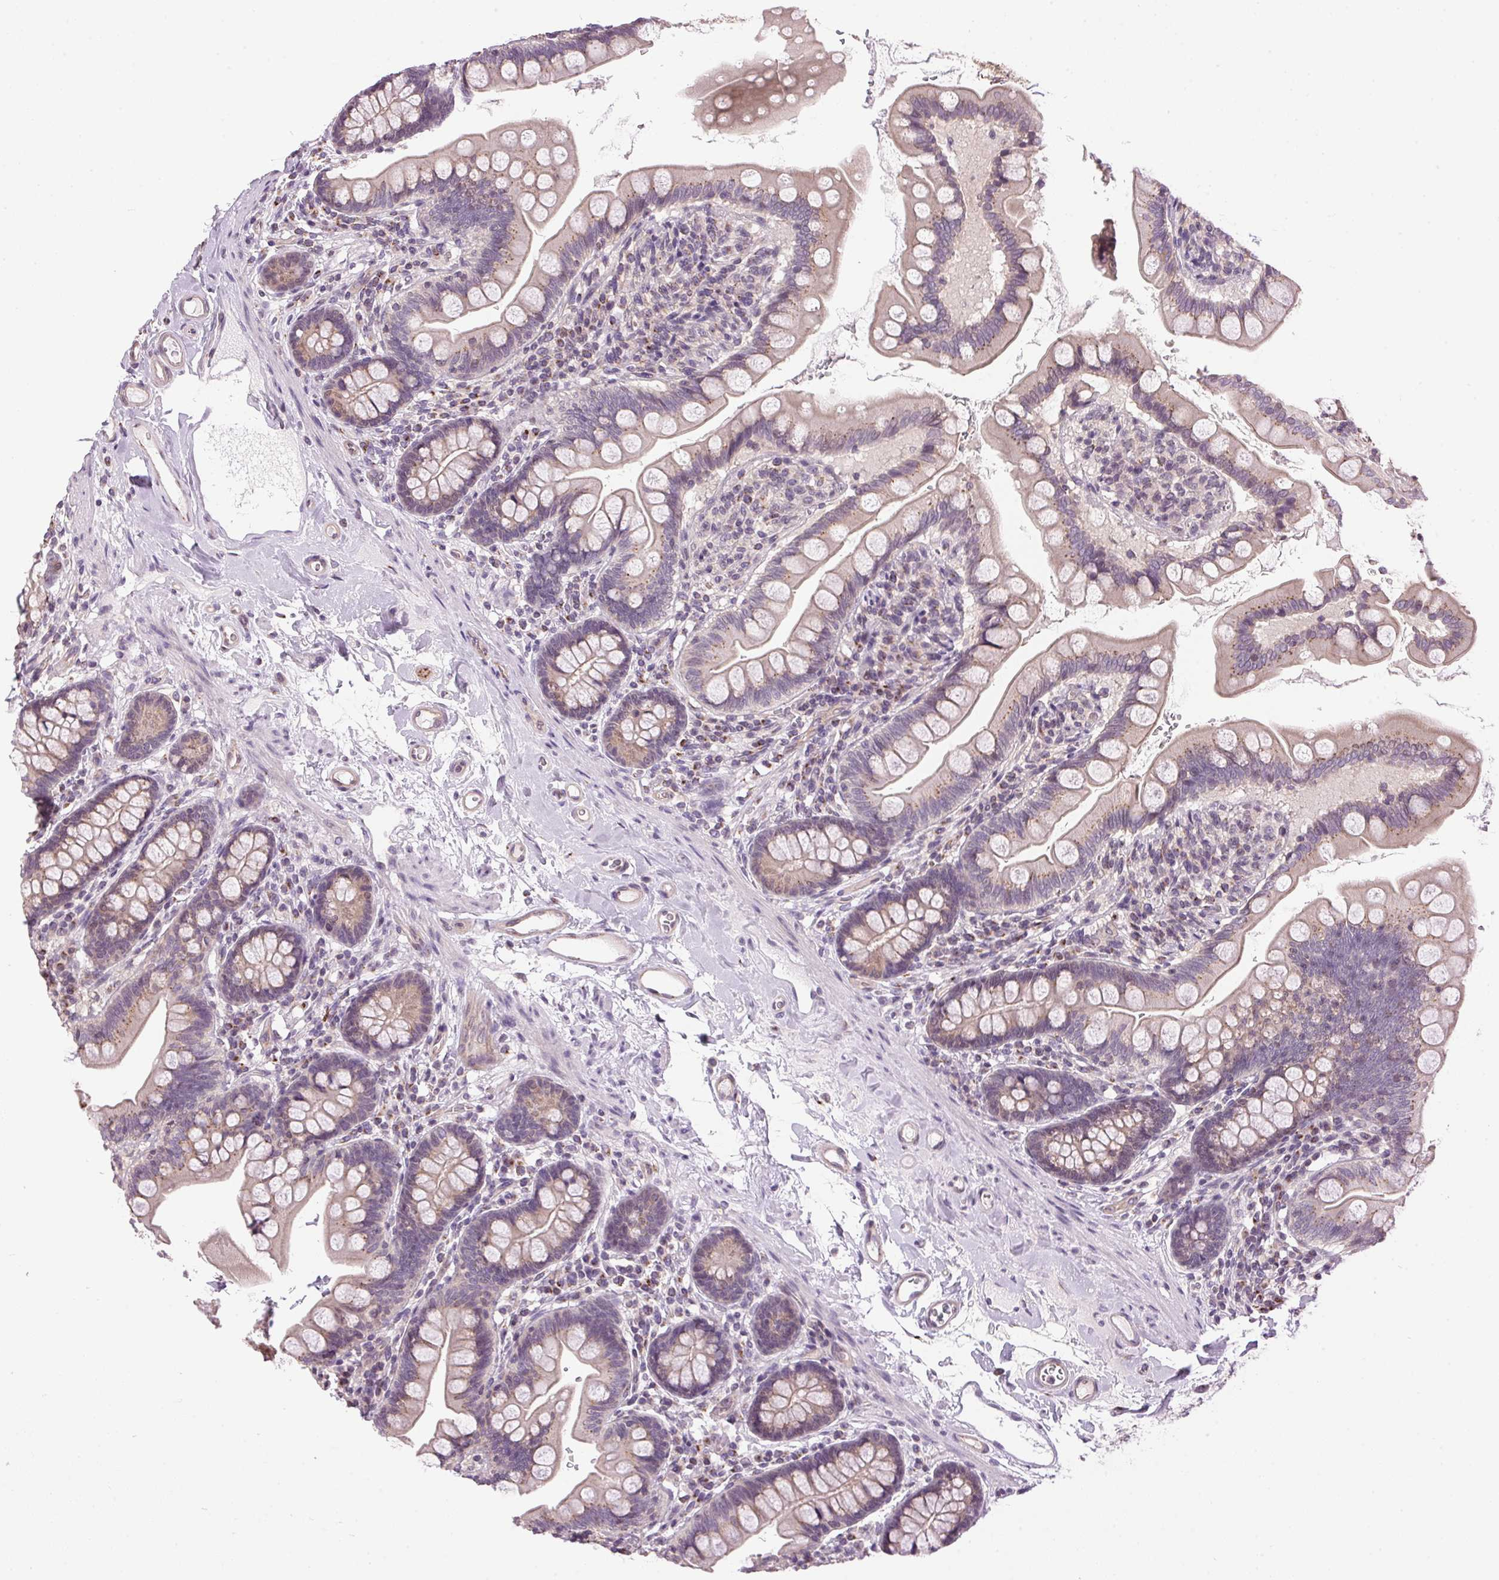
{"staining": {"intensity": "weak", "quantity": "<25%", "location": "cytoplasmic/membranous"}, "tissue": "small intestine", "cell_type": "Glandular cells", "image_type": "normal", "snomed": [{"axis": "morphology", "description": "Normal tissue, NOS"}, {"axis": "topography", "description": "Small intestine"}], "caption": "The photomicrograph reveals no significant expression in glandular cells of small intestine. Brightfield microscopy of IHC stained with DAB (brown) and hematoxylin (blue), captured at high magnification.", "gene": "GOLPH3", "patient": {"sex": "female", "age": 56}}